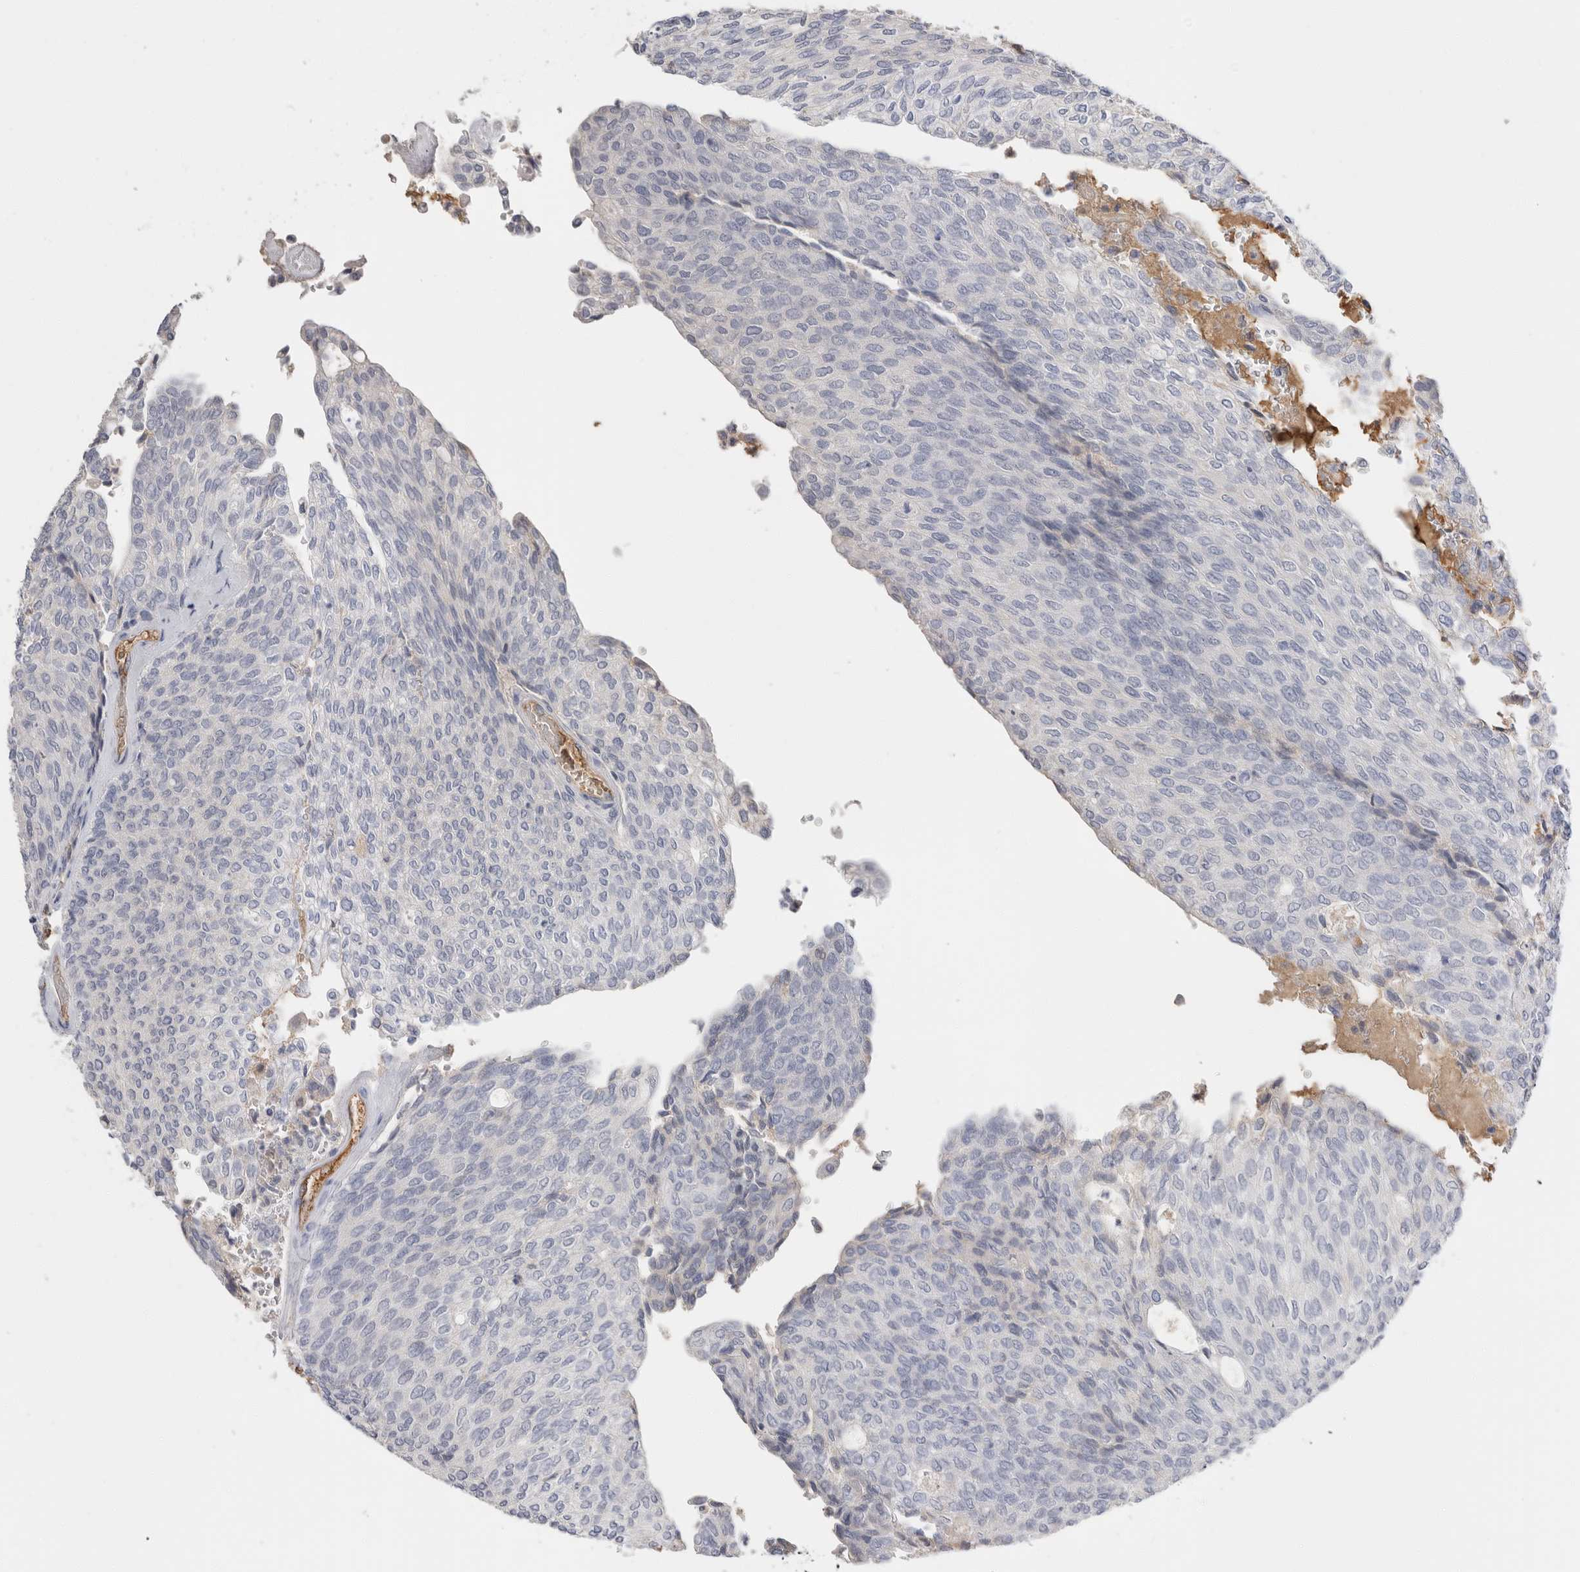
{"staining": {"intensity": "negative", "quantity": "none", "location": "none"}, "tissue": "urothelial cancer", "cell_type": "Tumor cells", "image_type": "cancer", "snomed": [{"axis": "morphology", "description": "Urothelial carcinoma, Low grade"}, {"axis": "topography", "description": "Urinary bladder"}], "caption": "Tumor cells are negative for brown protein staining in low-grade urothelial carcinoma.", "gene": "APOA2", "patient": {"sex": "female", "age": 79}}